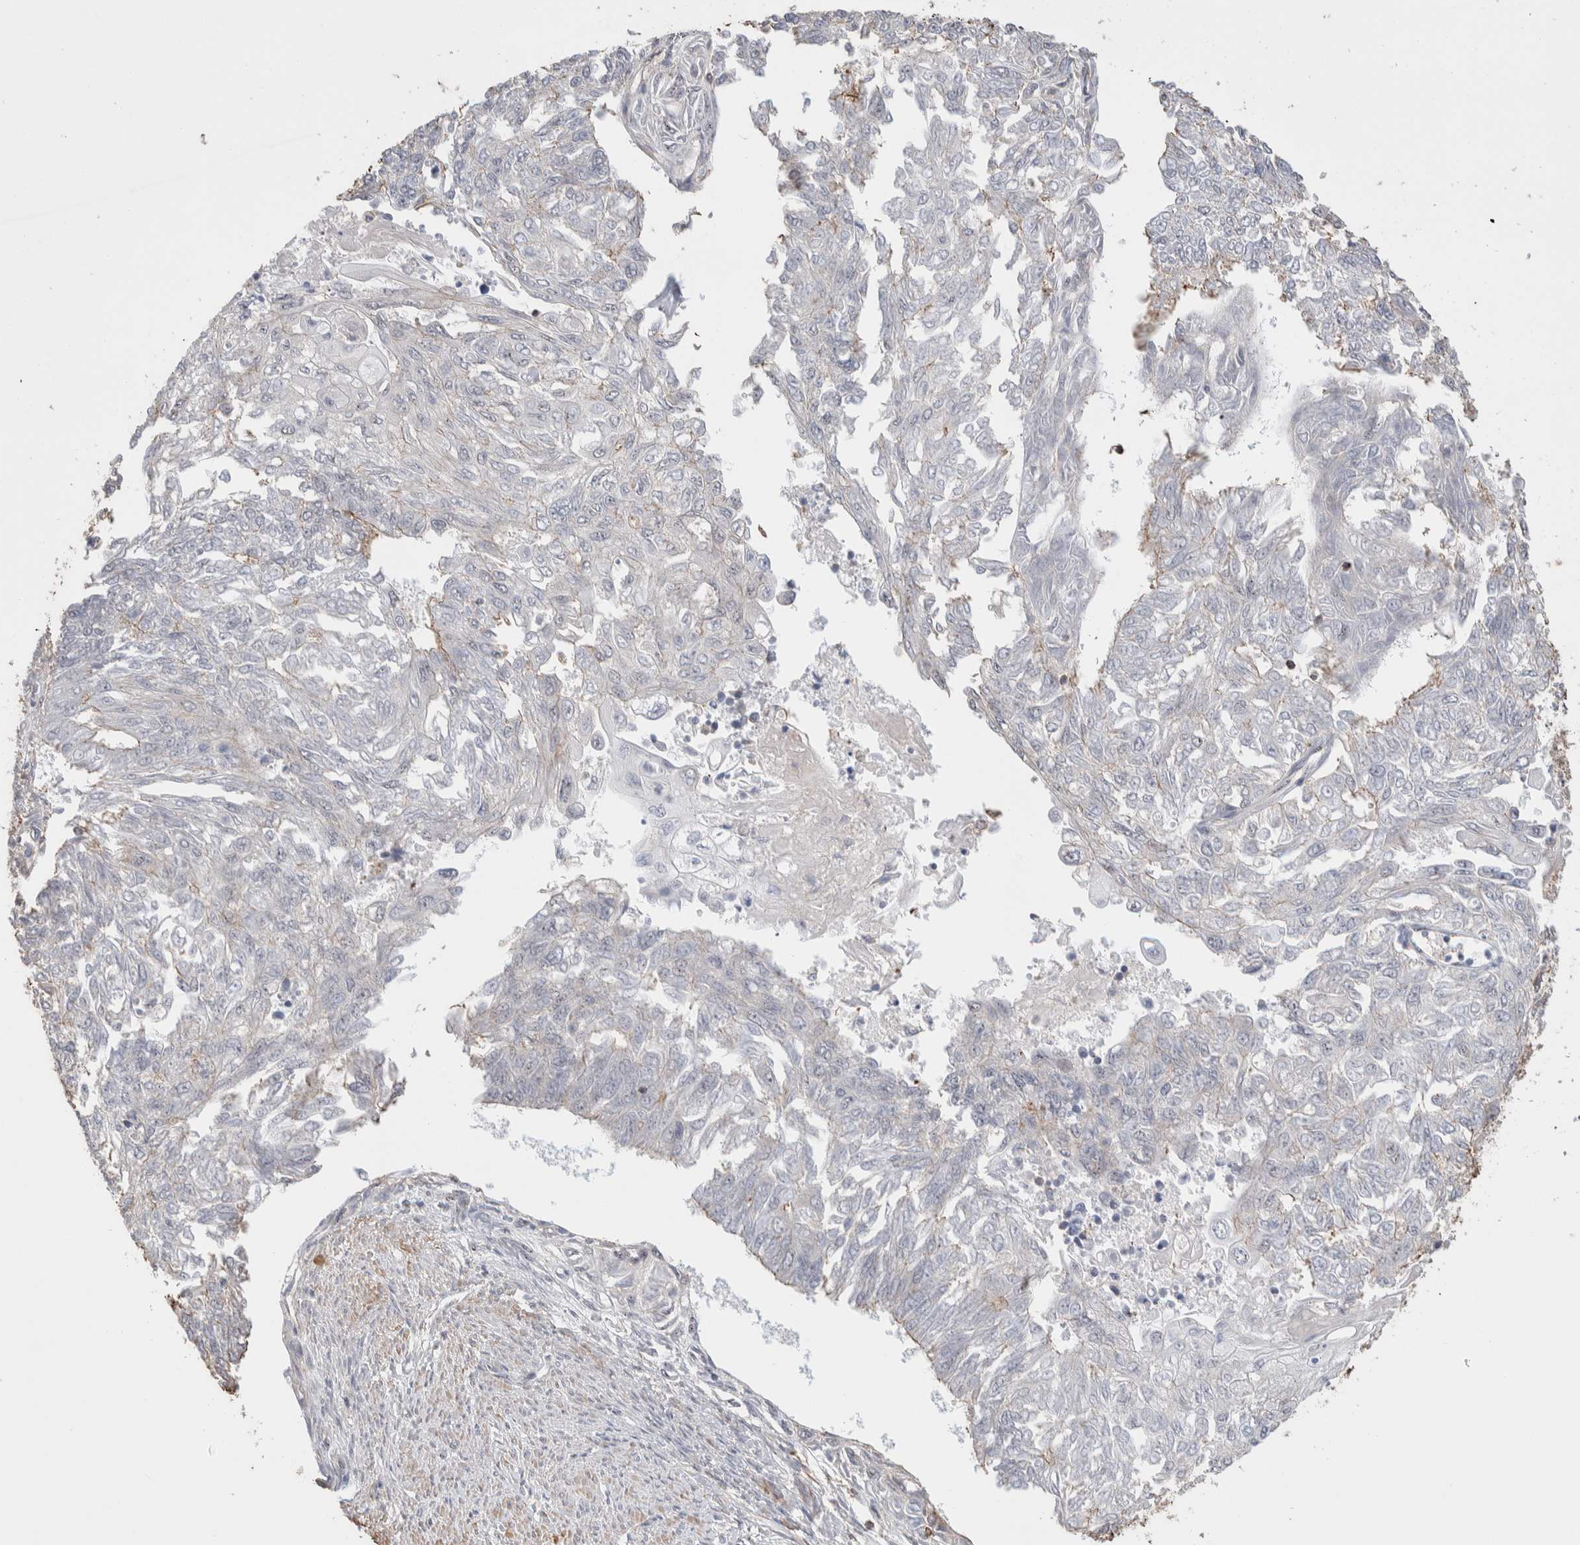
{"staining": {"intensity": "negative", "quantity": "none", "location": "none"}, "tissue": "endometrial cancer", "cell_type": "Tumor cells", "image_type": "cancer", "snomed": [{"axis": "morphology", "description": "Adenocarcinoma, NOS"}, {"axis": "topography", "description": "Endometrium"}], "caption": "This is a photomicrograph of immunohistochemistry (IHC) staining of adenocarcinoma (endometrial), which shows no staining in tumor cells.", "gene": "ZNF704", "patient": {"sex": "female", "age": 32}}